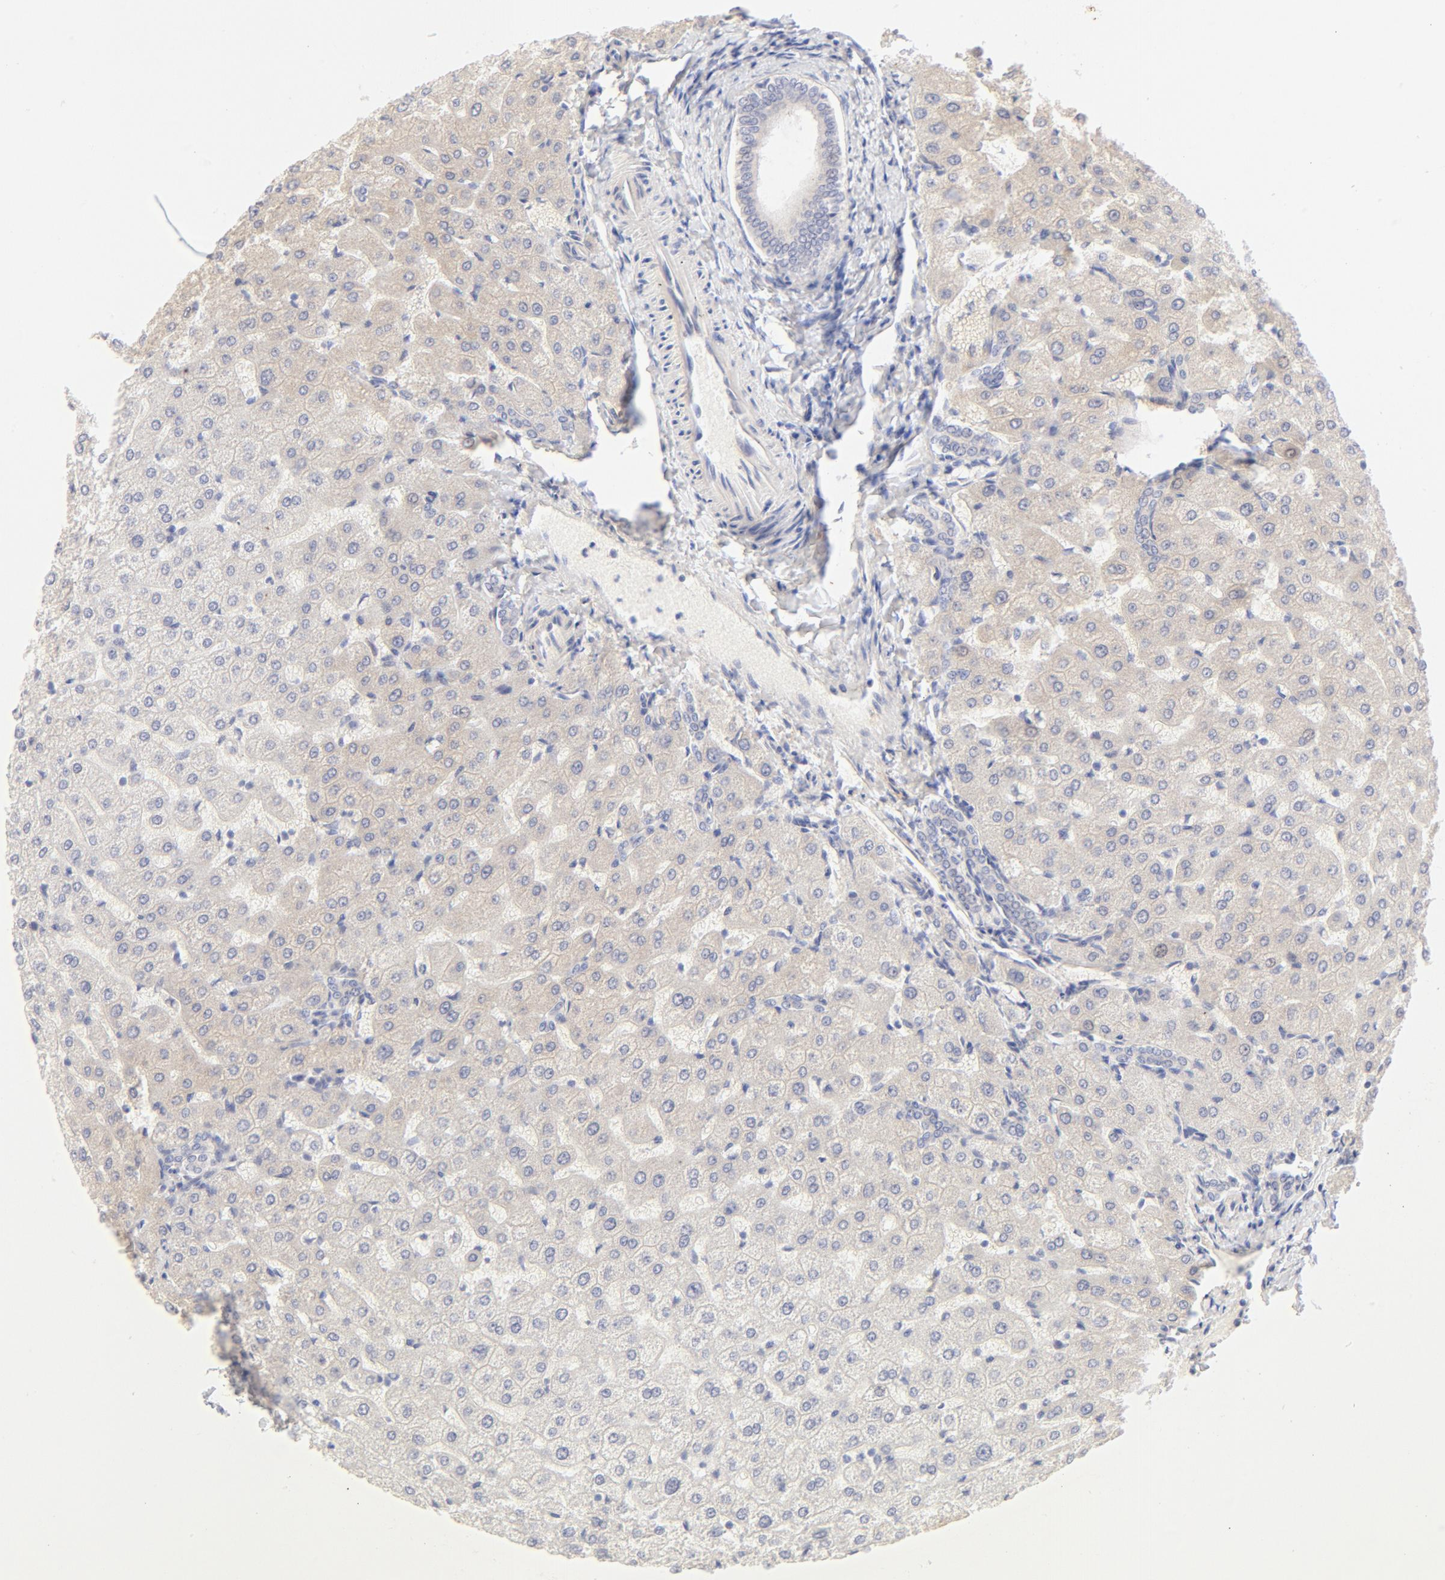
{"staining": {"intensity": "negative", "quantity": "none", "location": "none"}, "tissue": "liver", "cell_type": "Cholangiocytes", "image_type": "normal", "snomed": [{"axis": "morphology", "description": "Normal tissue, NOS"}, {"axis": "morphology", "description": "Fibrosis, NOS"}, {"axis": "topography", "description": "Liver"}], "caption": "Immunohistochemistry of benign liver displays no staining in cholangiocytes. (DAB (3,3'-diaminobenzidine) immunohistochemistry (IHC), high magnification).", "gene": "NKX2", "patient": {"sex": "female", "age": 29}}